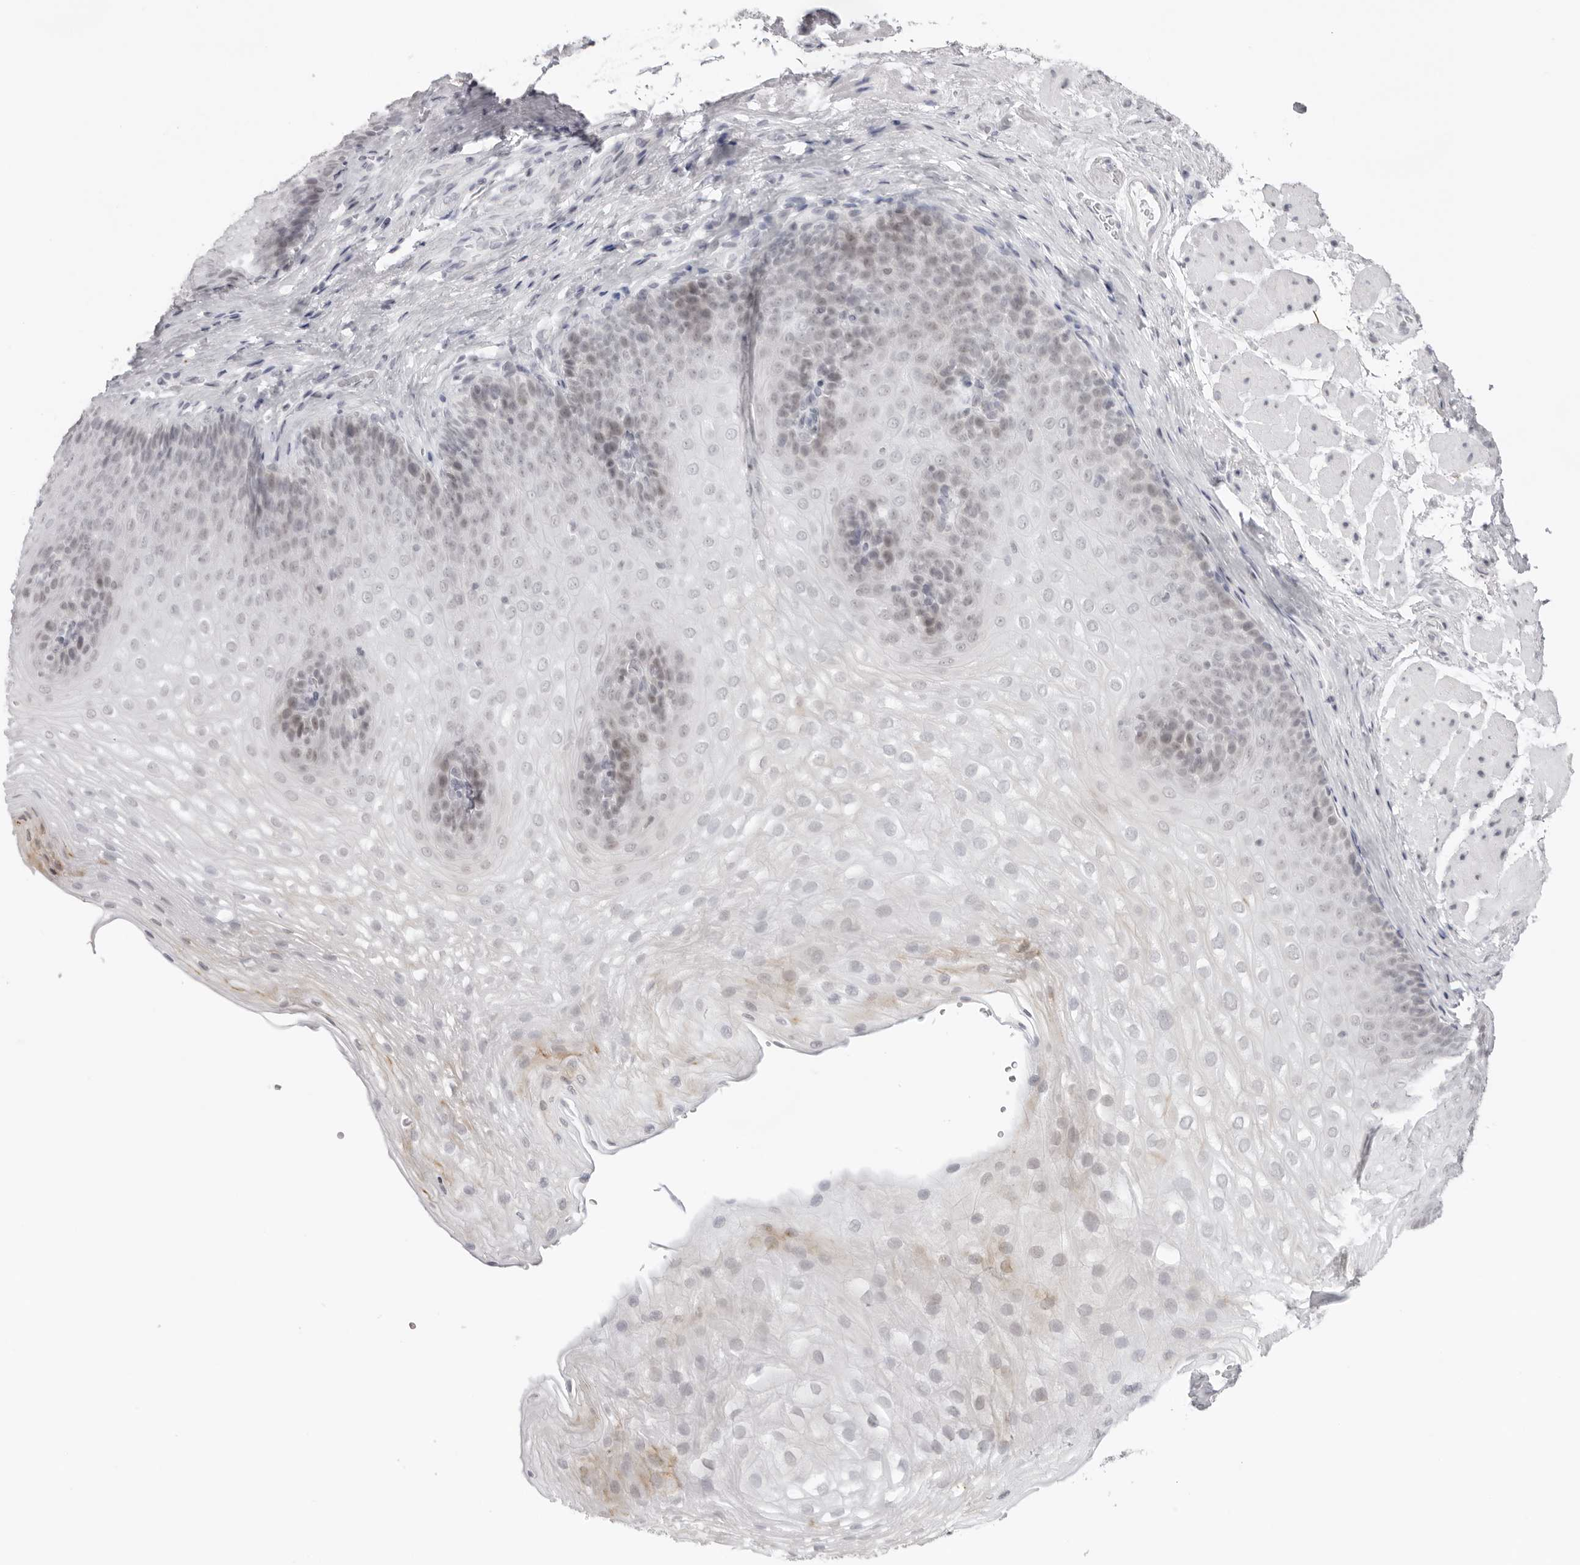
{"staining": {"intensity": "weak", "quantity": "<25%", "location": "cytoplasmic/membranous,nuclear"}, "tissue": "esophagus", "cell_type": "Squamous epithelial cells", "image_type": "normal", "snomed": [{"axis": "morphology", "description": "Normal tissue, NOS"}, {"axis": "topography", "description": "Esophagus"}], "caption": "High power microscopy micrograph of an immunohistochemistry (IHC) histopathology image of benign esophagus, revealing no significant expression in squamous epithelial cells.", "gene": "KLK12", "patient": {"sex": "female", "age": 66}}